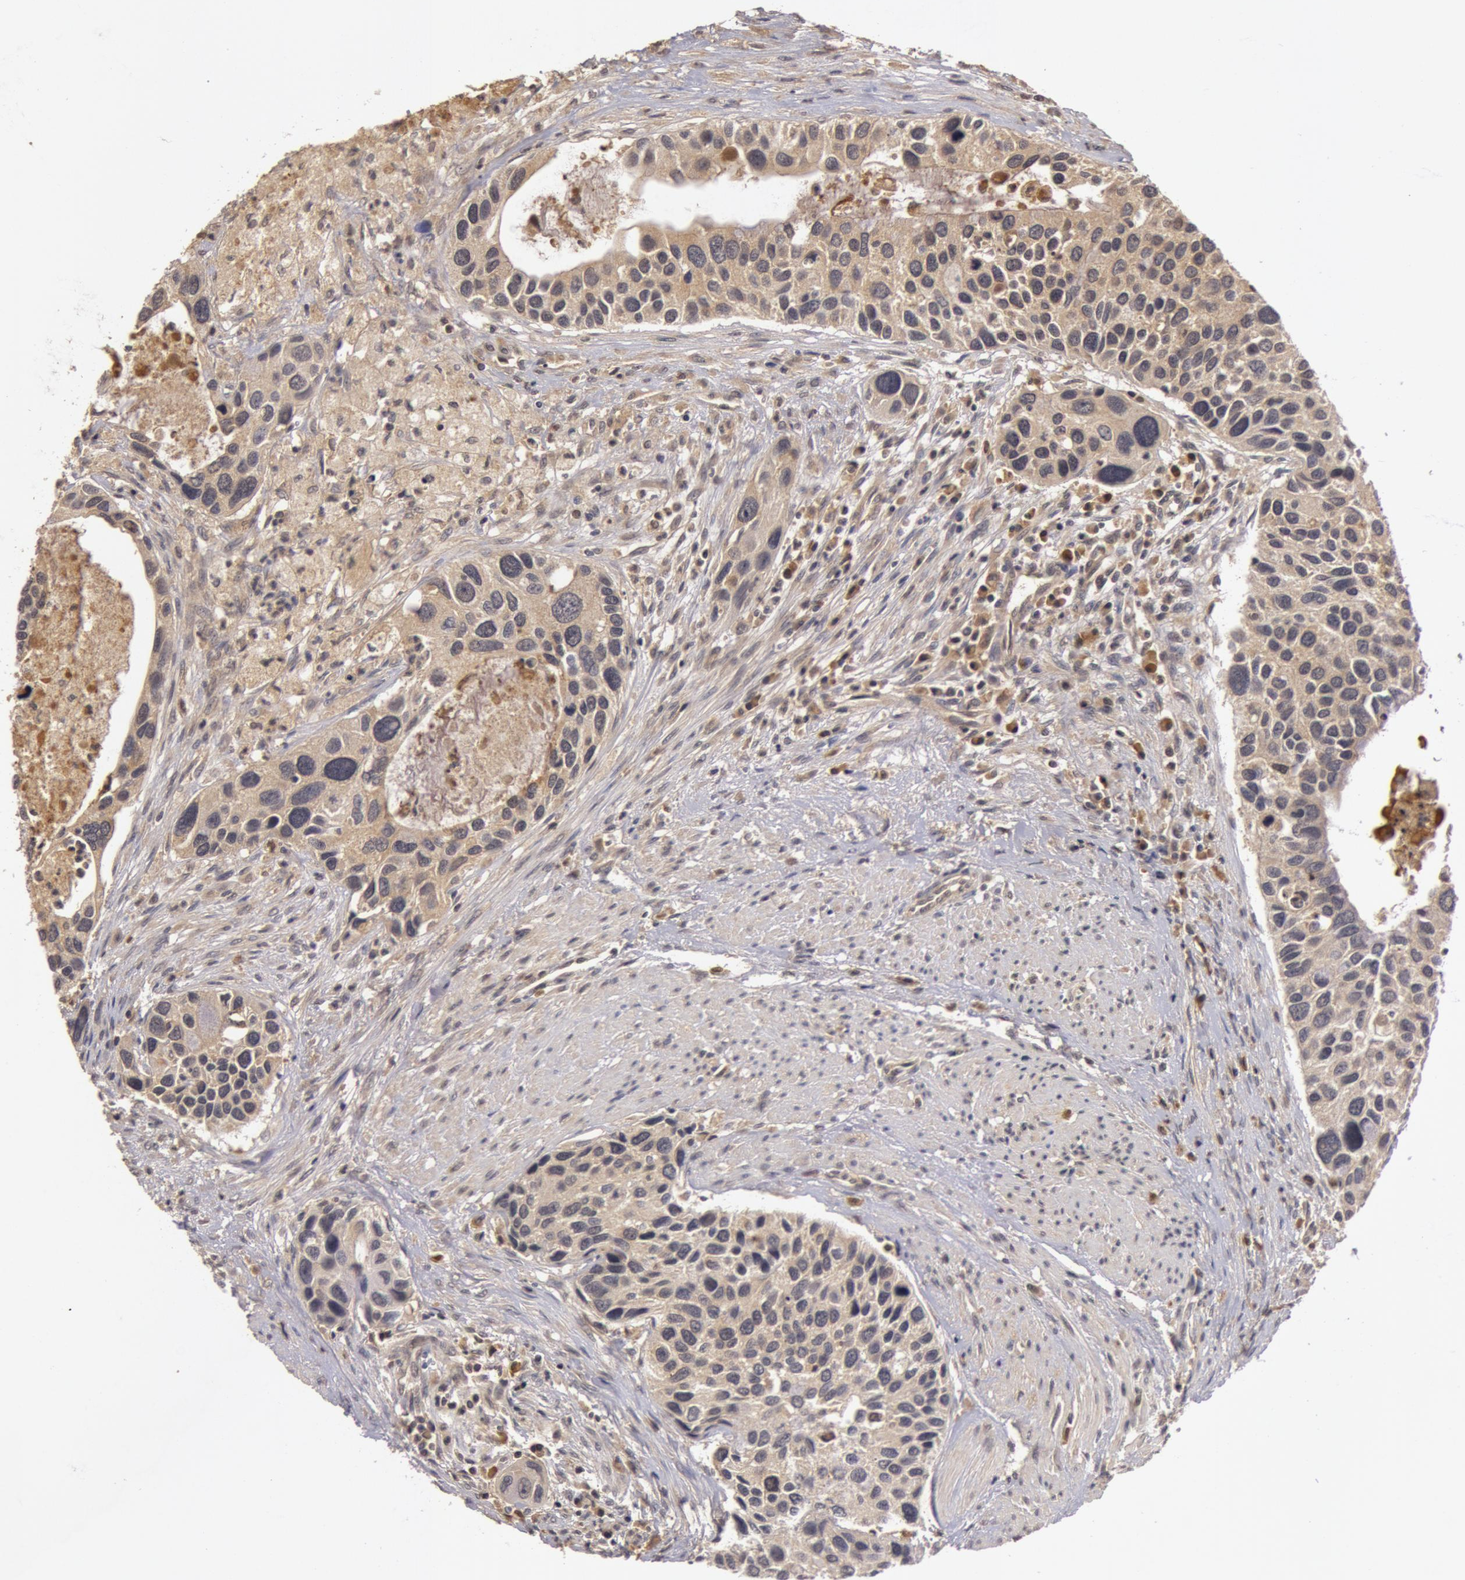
{"staining": {"intensity": "weak", "quantity": ">75%", "location": "cytoplasmic/membranous"}, "tissue": "urothelial cancer", "cell_type": "Tumor cells", "image_type": "cancer", "snomed": [{"axis": "morphology", "description": "Urothelial carcinoma, High grade"}, {"axis": "topography", "description": "Urinary bladder"}], "caption": "IHC micrograph of human urothelial cancer stained for a protein (brown), which demonstrates low levels of weak cytoplasmic/membranous positivity in about >75% of tumor cells.", "gene": "BCHE", "patient": {"sex": "male", "age": 66}}